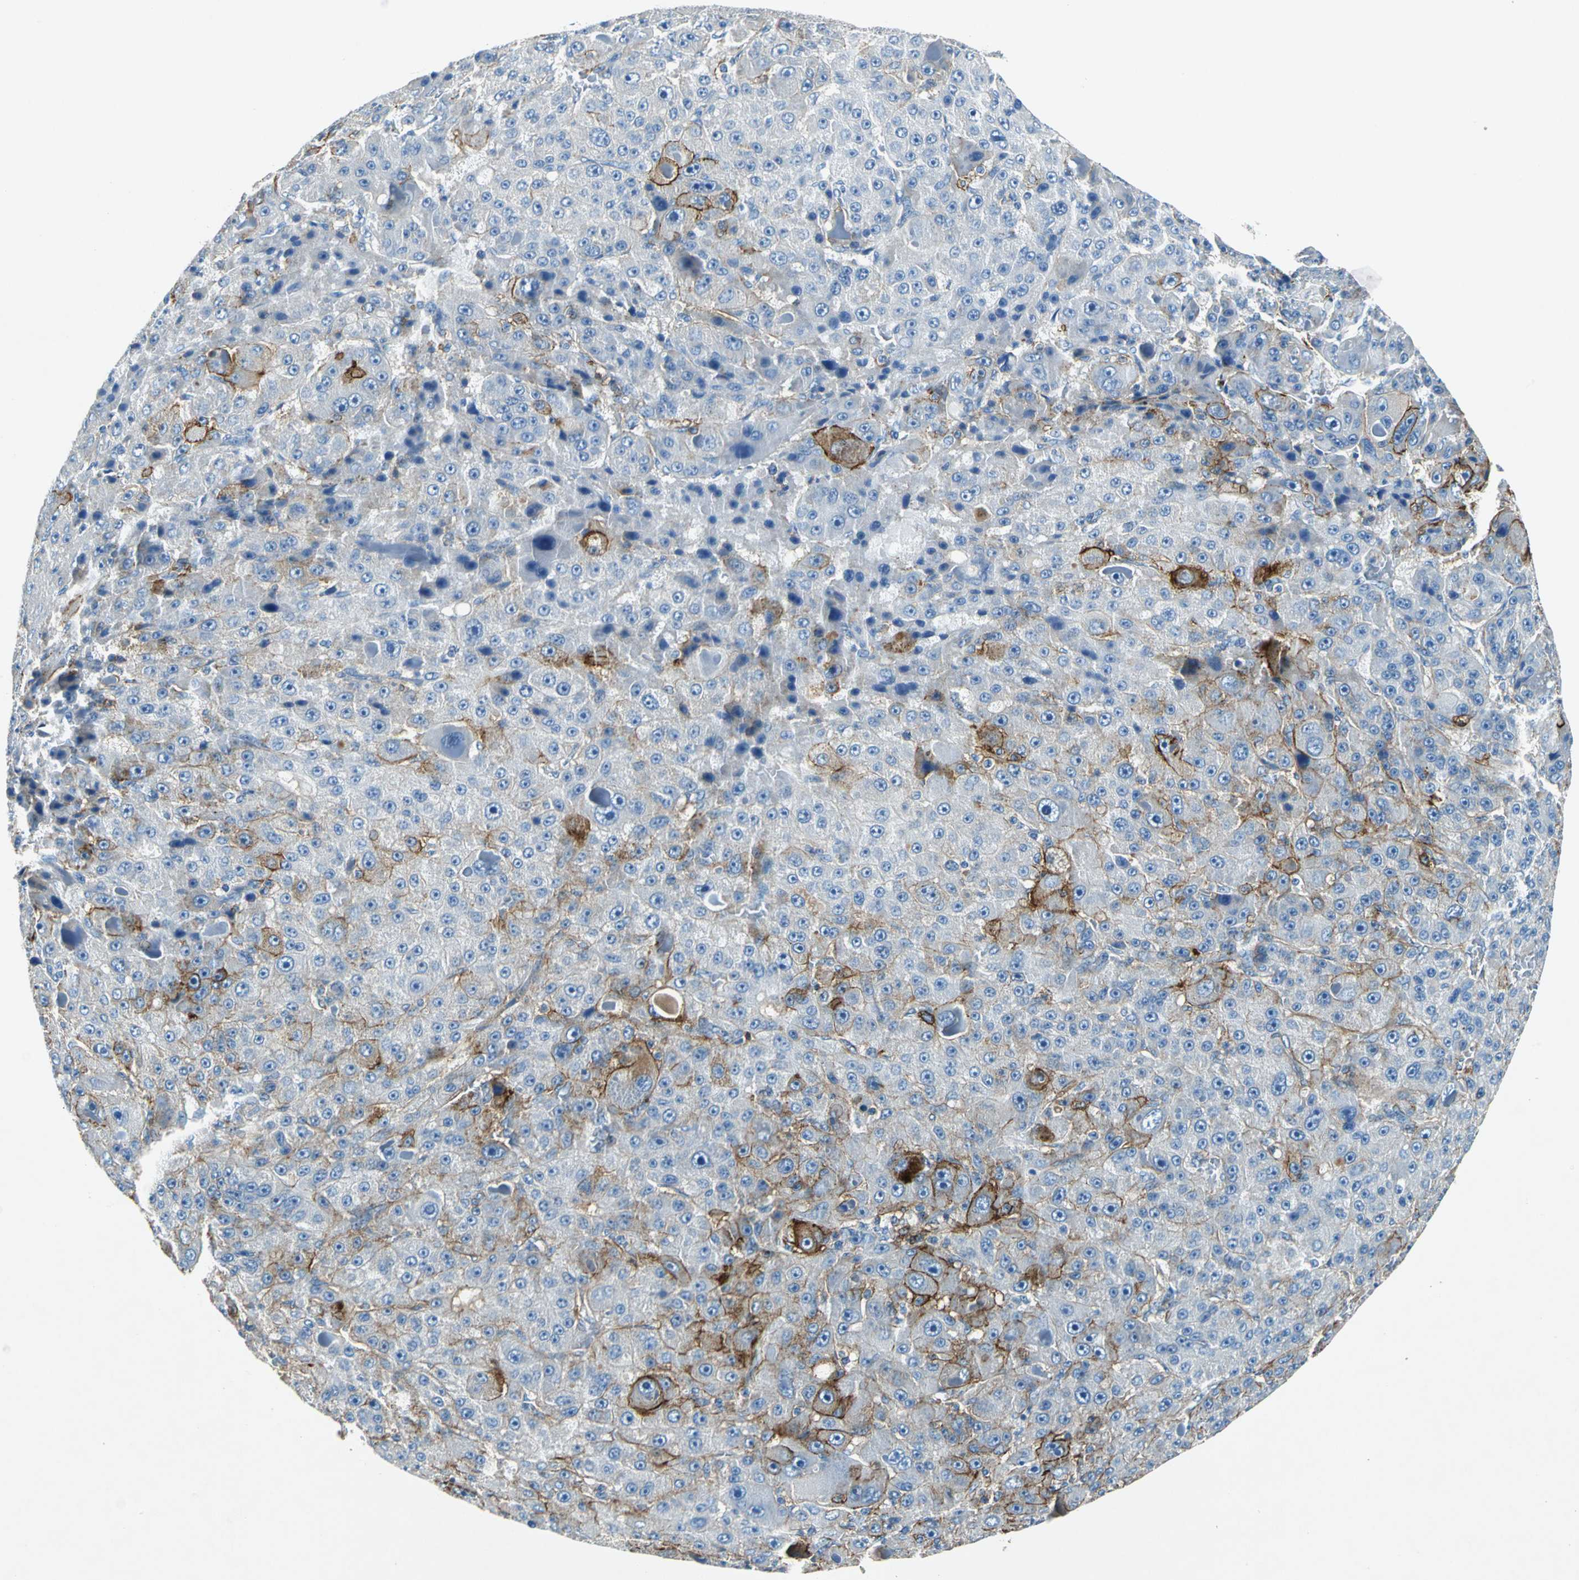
{"staining": {"intensity": "strong", "quantity": "<25%", "location": "cytoplasmic/membranous"}, "tissue": "liver cancer", "cell_type": "Tumor cells", "image_type": "cancer", "snomed": [{"axis": "morphology", "description": "Carcinoma, Hepatocellular, NOS"}, {"axis": "topography", "description": "Liver"}], "caption": "IHC of liver cancer reveals medium levels of strong cytoplasmic/membranous expression in about <25% of tumor cells.", "gene": "RPS13", "patient": {"sex": "male", "age": 76}}